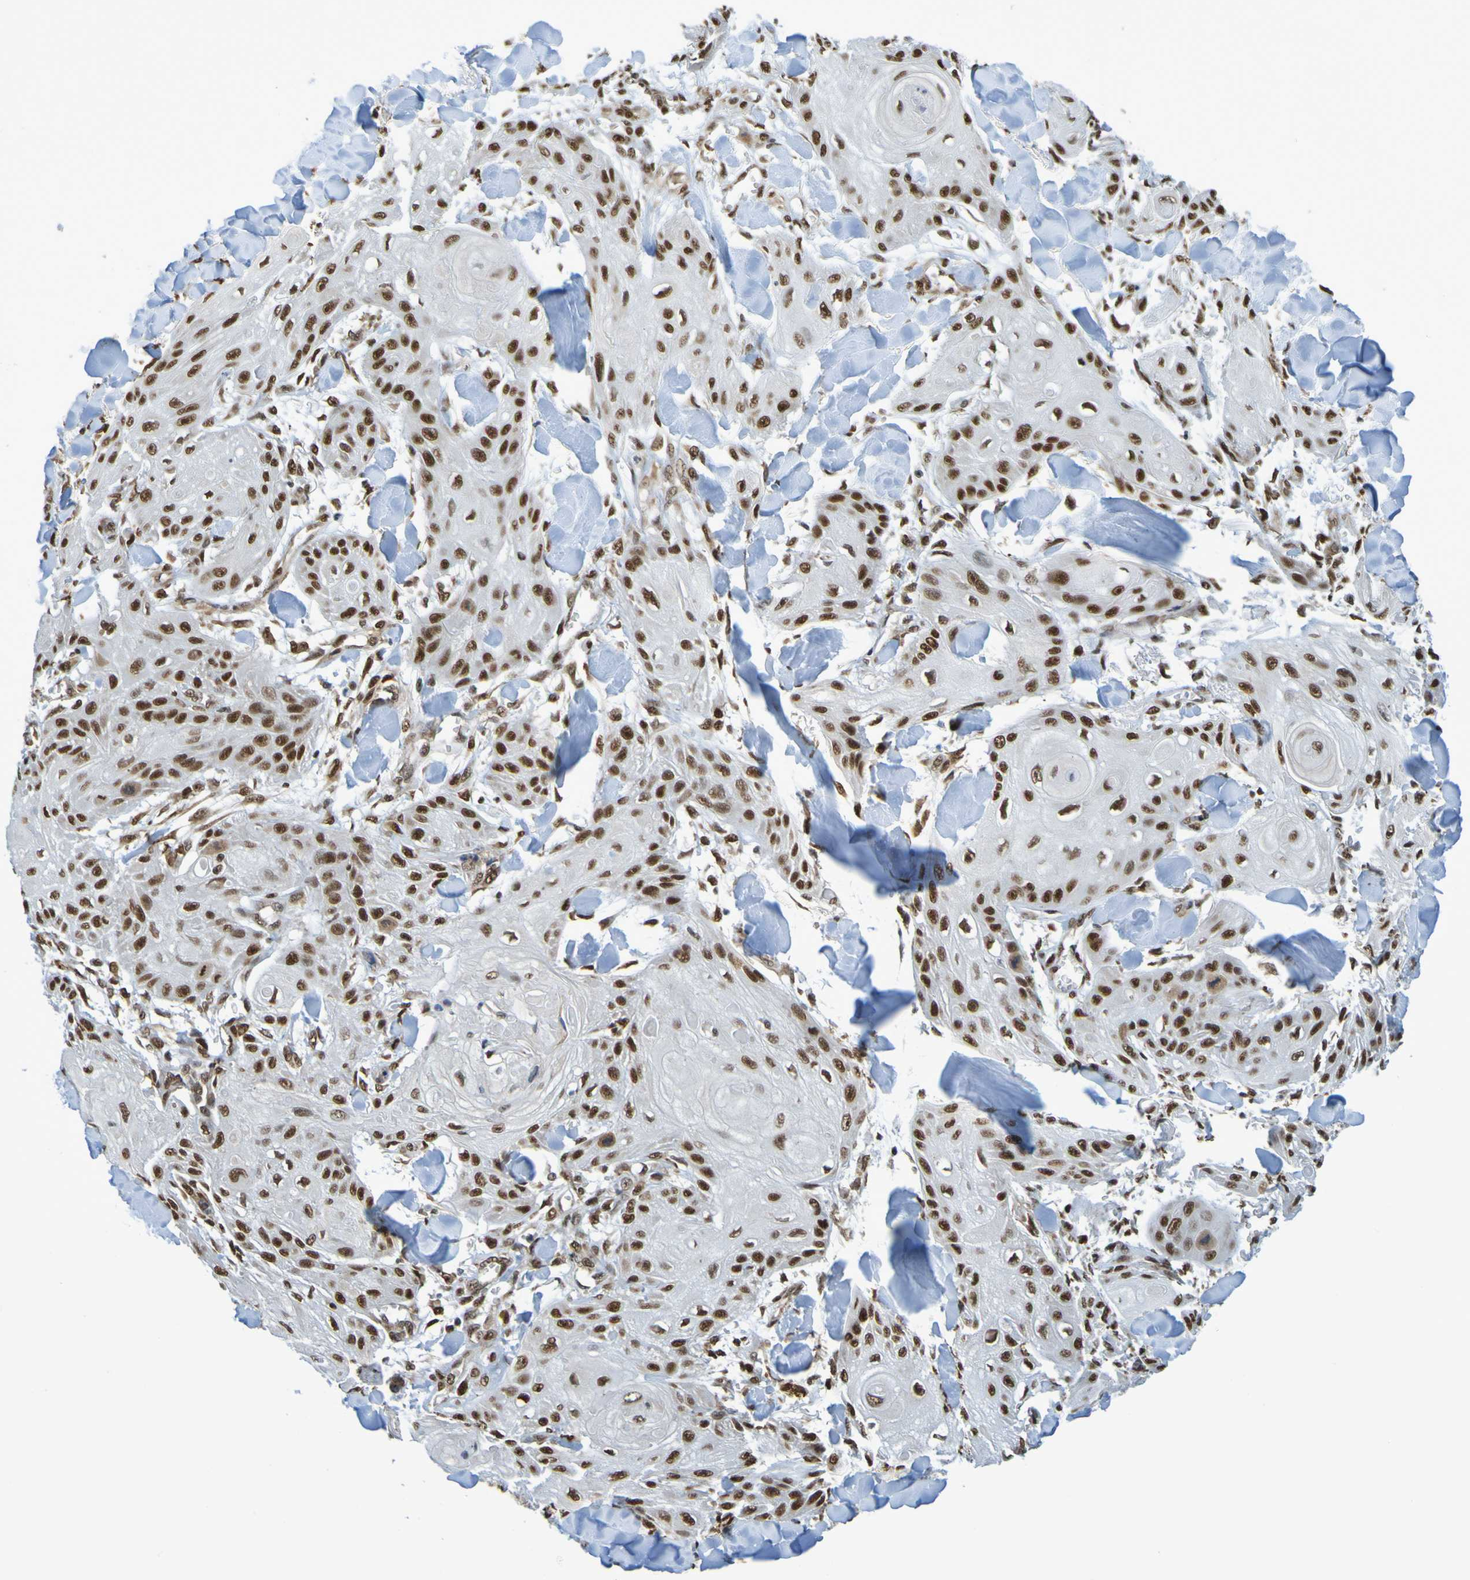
{"staining": {"intensity": "strong", "quantity": ">75%", "location": "nuclear"}, "tissue": "skin cancer", "cell_type": "Tumor cells", "image_type": "cancer", "snomed": [{"axis": "morphology", "description": "Squamous cell carcinoma, NOS"}, {"axis": "topography", "description": "Skin"}], "caption": "Skin squamous cell carcinoma was stained to show a protein in brown. There is high levels of strong nuclear expression in about >75% of tumor cells.", "gene": "HDAC2", "patient": {"sex": "male", "age": 74}}